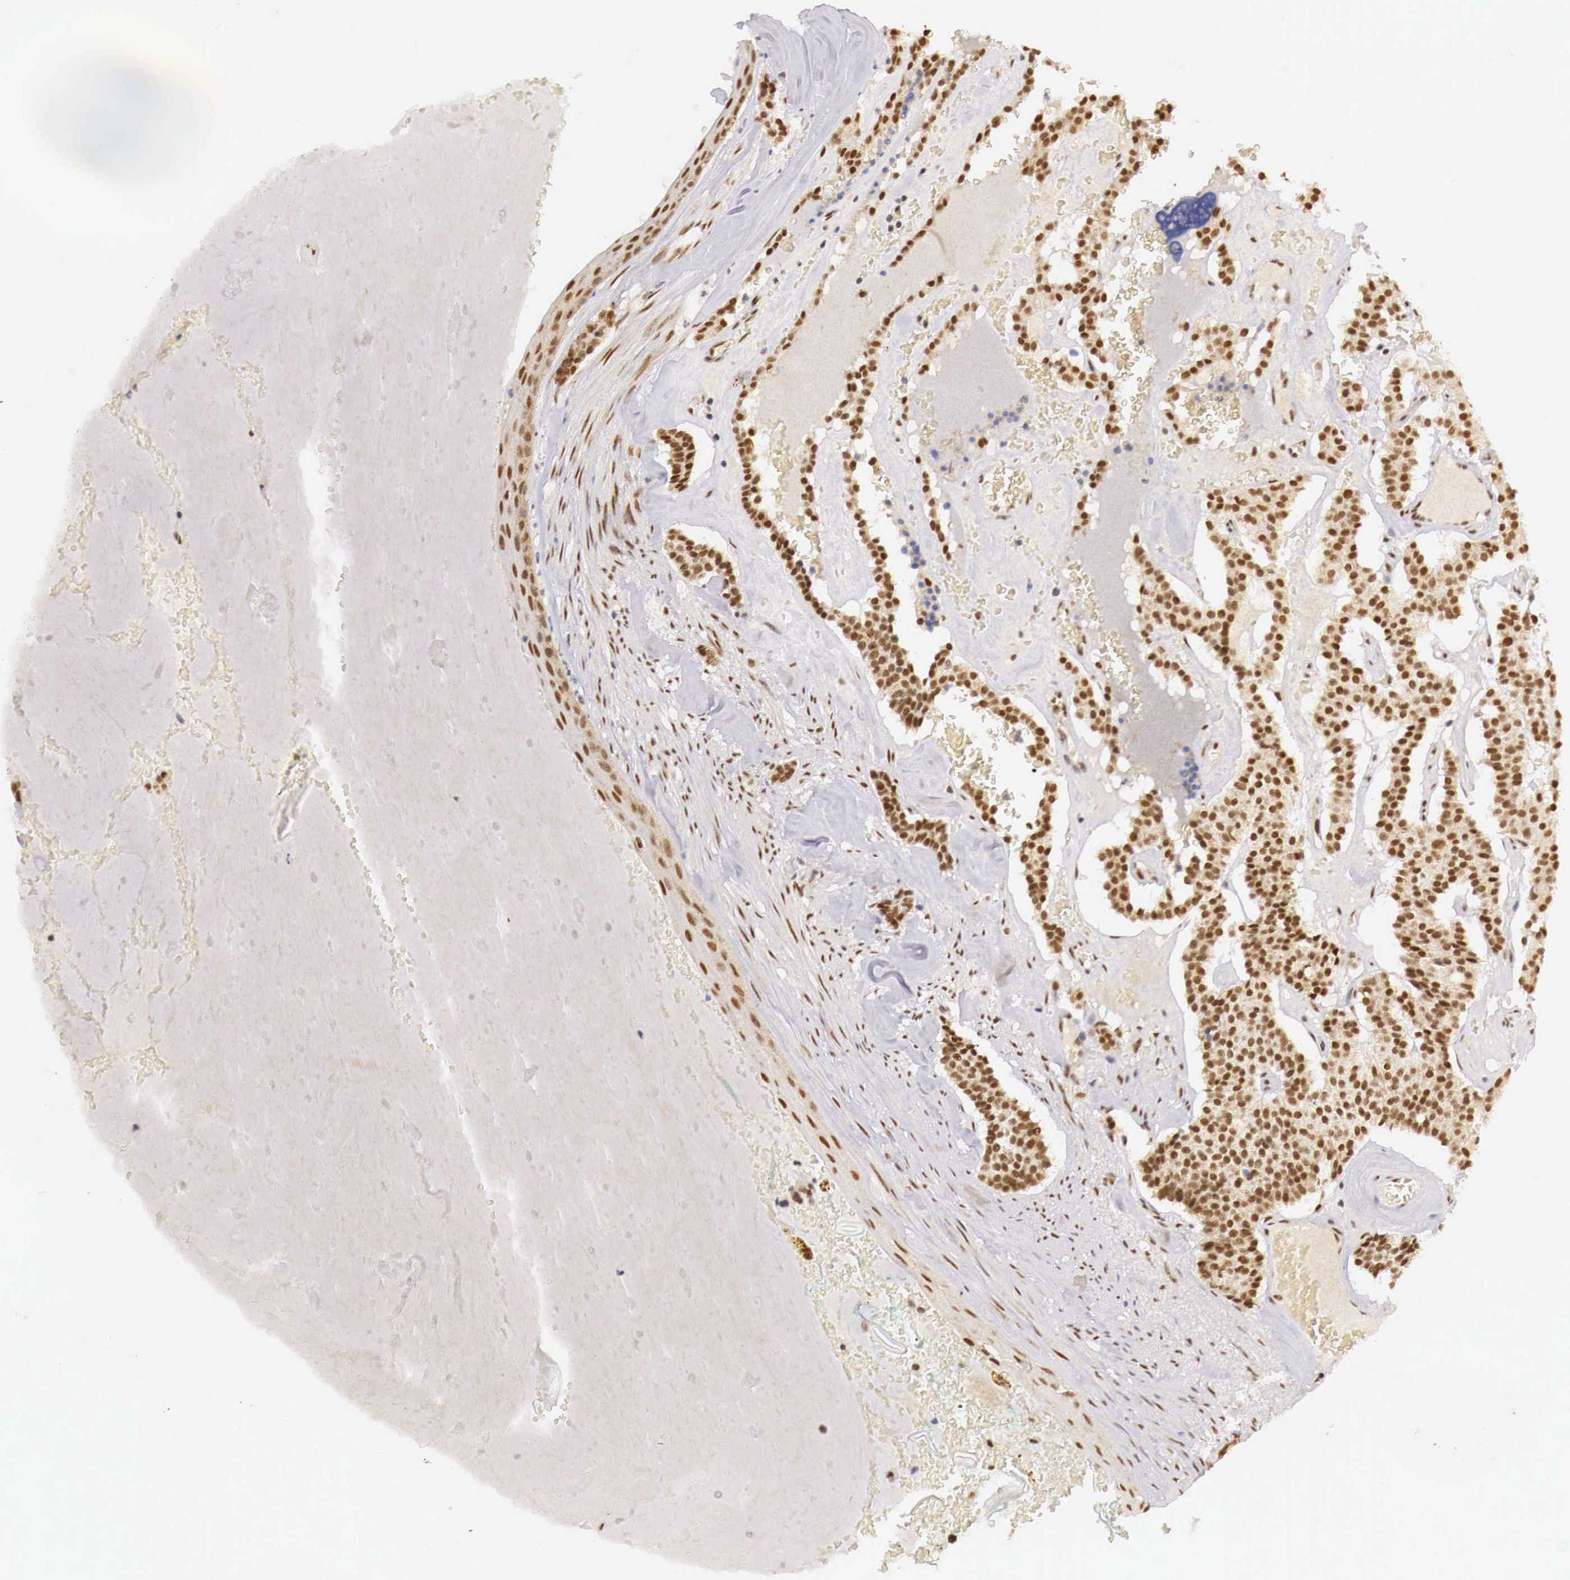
{"staining": {"intensity": "moderate", "quantity": ">75%", "location": "cytoplasmic/membranous,nuclear"}, "tissue": "carcinoid", "cell_type": "Tumor cells", "image_type": "cancer", "snomed": [{"axis": "morphology", "description": "Carcinoid, malignant, NOS"}, {"axis": "topography", "description": "Bronchus"}], "caption": "Protein expression analysis of carcinoid (malignant) shows moderate cytoplasmic/membranous and nuclear expression in approximately >75% of tumor cells.", "gene": "GPKOW", "patient": {"sex": "male", "age": 55}}